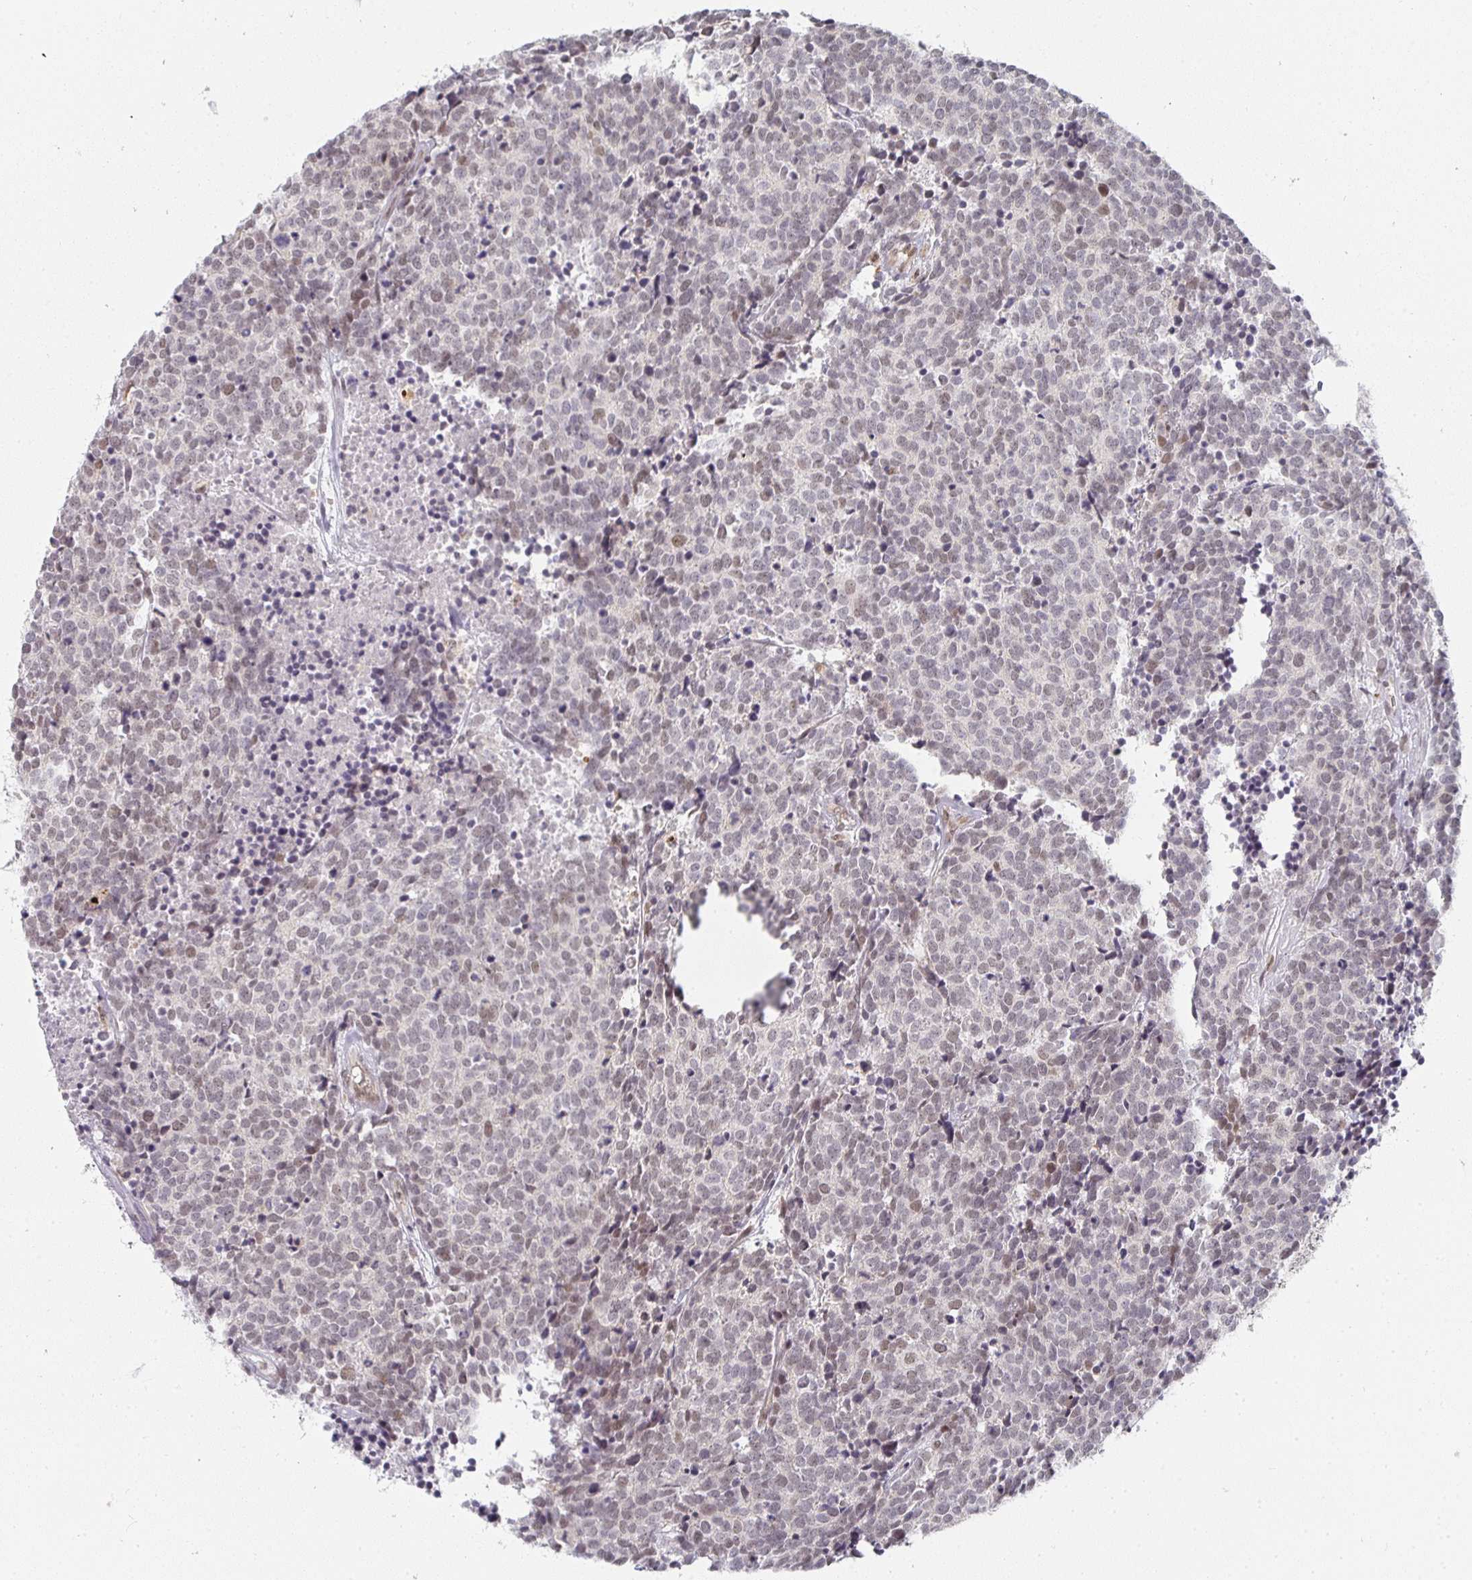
{"staining": {"intensity": "weak", "quantity": "25%-75%", "location": "nuclear"}, "tissue": "carcinoid", "cell_type": "Tumor cells", "image_type": "cancer", "snomed": [{"axis": "morphology", "description": "Carcinoid, malignant, NOS"}, {"axis": "topography", "description": "Skin"}], "caption": "Weak nuclear protein expression is present in approximately 25%-75% of tumor cells in carcinoid. Nuclei are stained in blue.", "gene": "SMARCA2", "patient": {"sex": "female", "age": 79}}